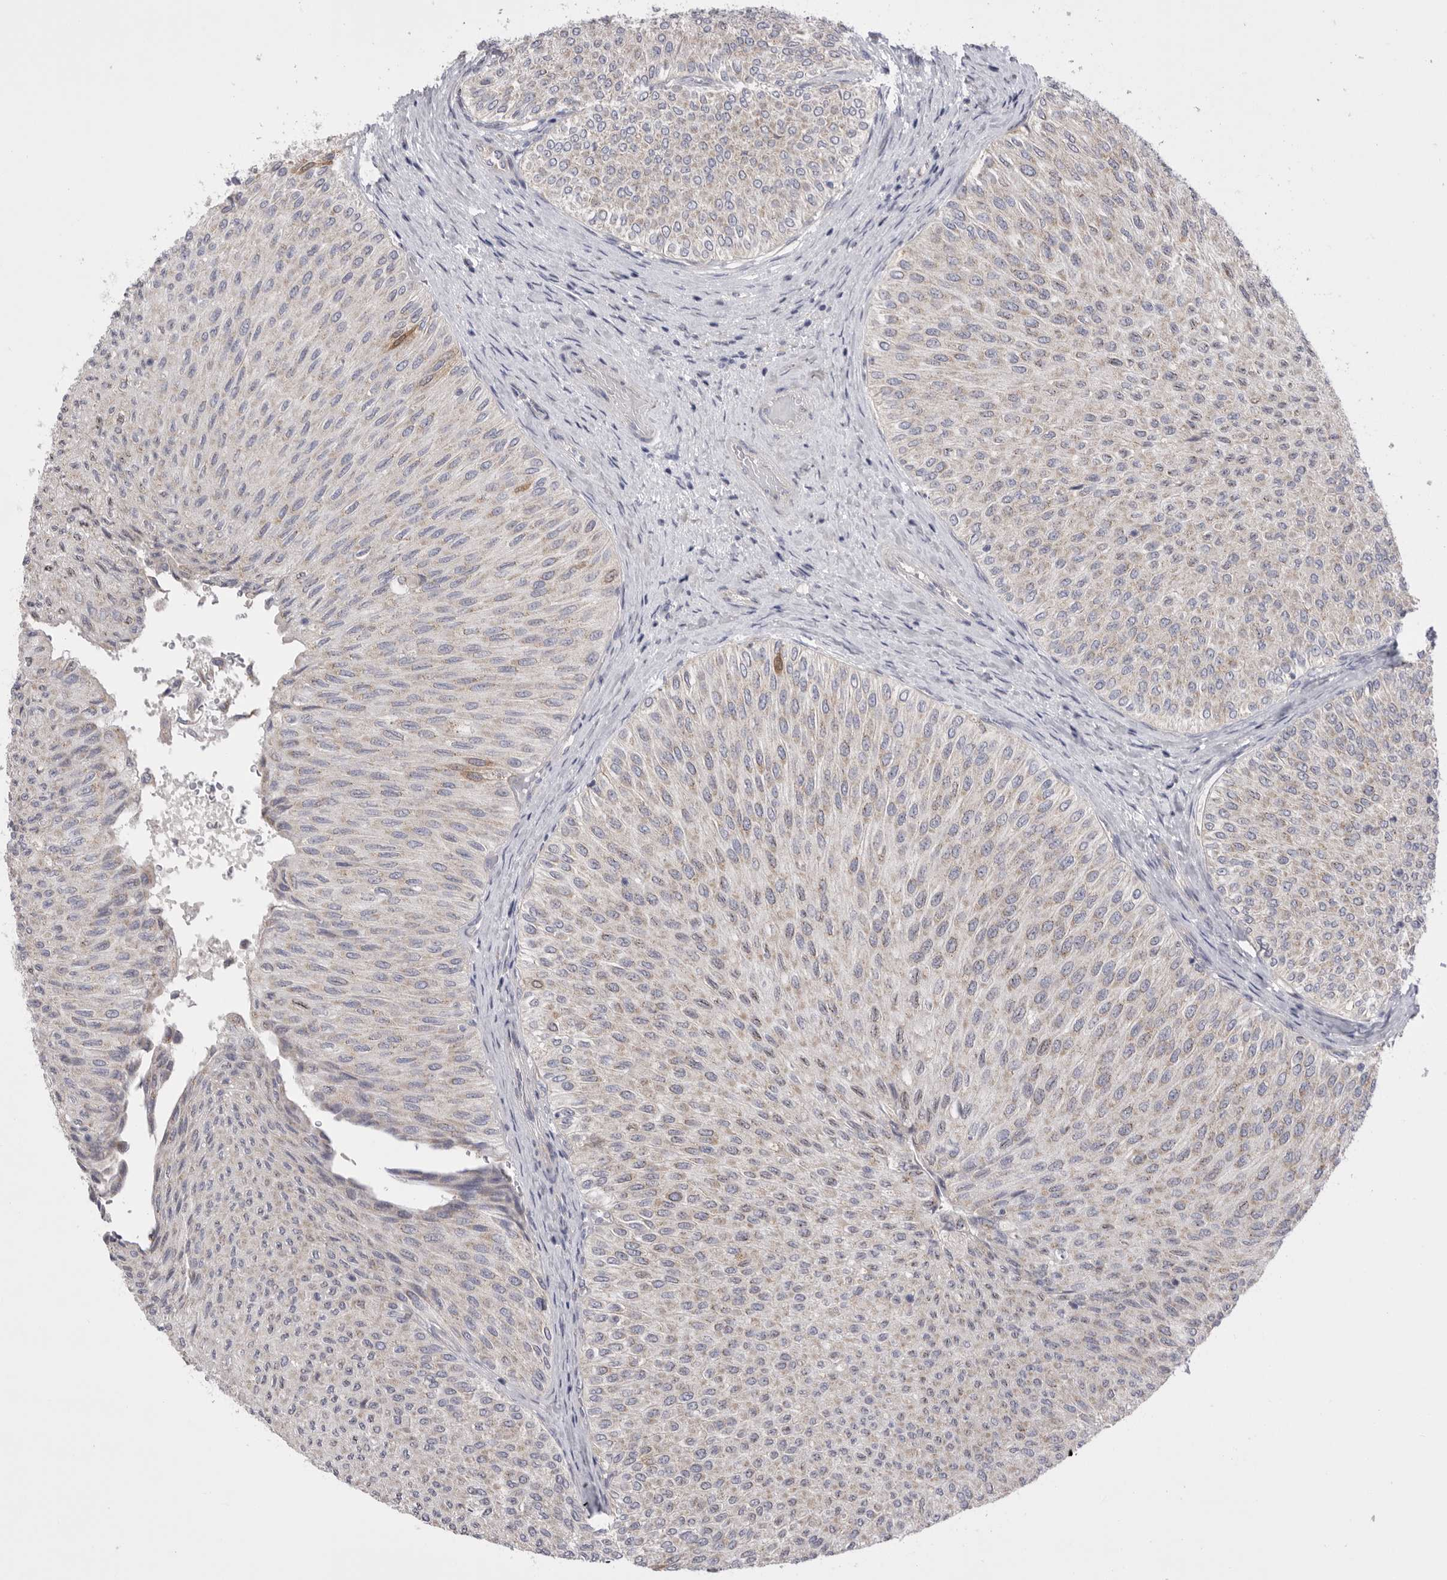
{"staining": {"intensity": "weak", "quantity": "25%-75%", "location": "cytoplasmic/membranous"}, "tissue": "urothelial cancer", "cell_type": "Tumor cells", "image_type": "cancer", "snomed": [{"axis": "morphology", "description": "Urothelial carcinoma, Low grade"}, {"axis": "topography", "description": "Urinary bladder"}], "caption": "An immunohistochemistry micrograph of tumor tissue is shown. Protein staining in brown highlights weak cytoplasmic/membranous positivity in urothelial cancer within tumor cells.", "gene": "CCDC126", "patient": {"sex": "male", "age": 78}}